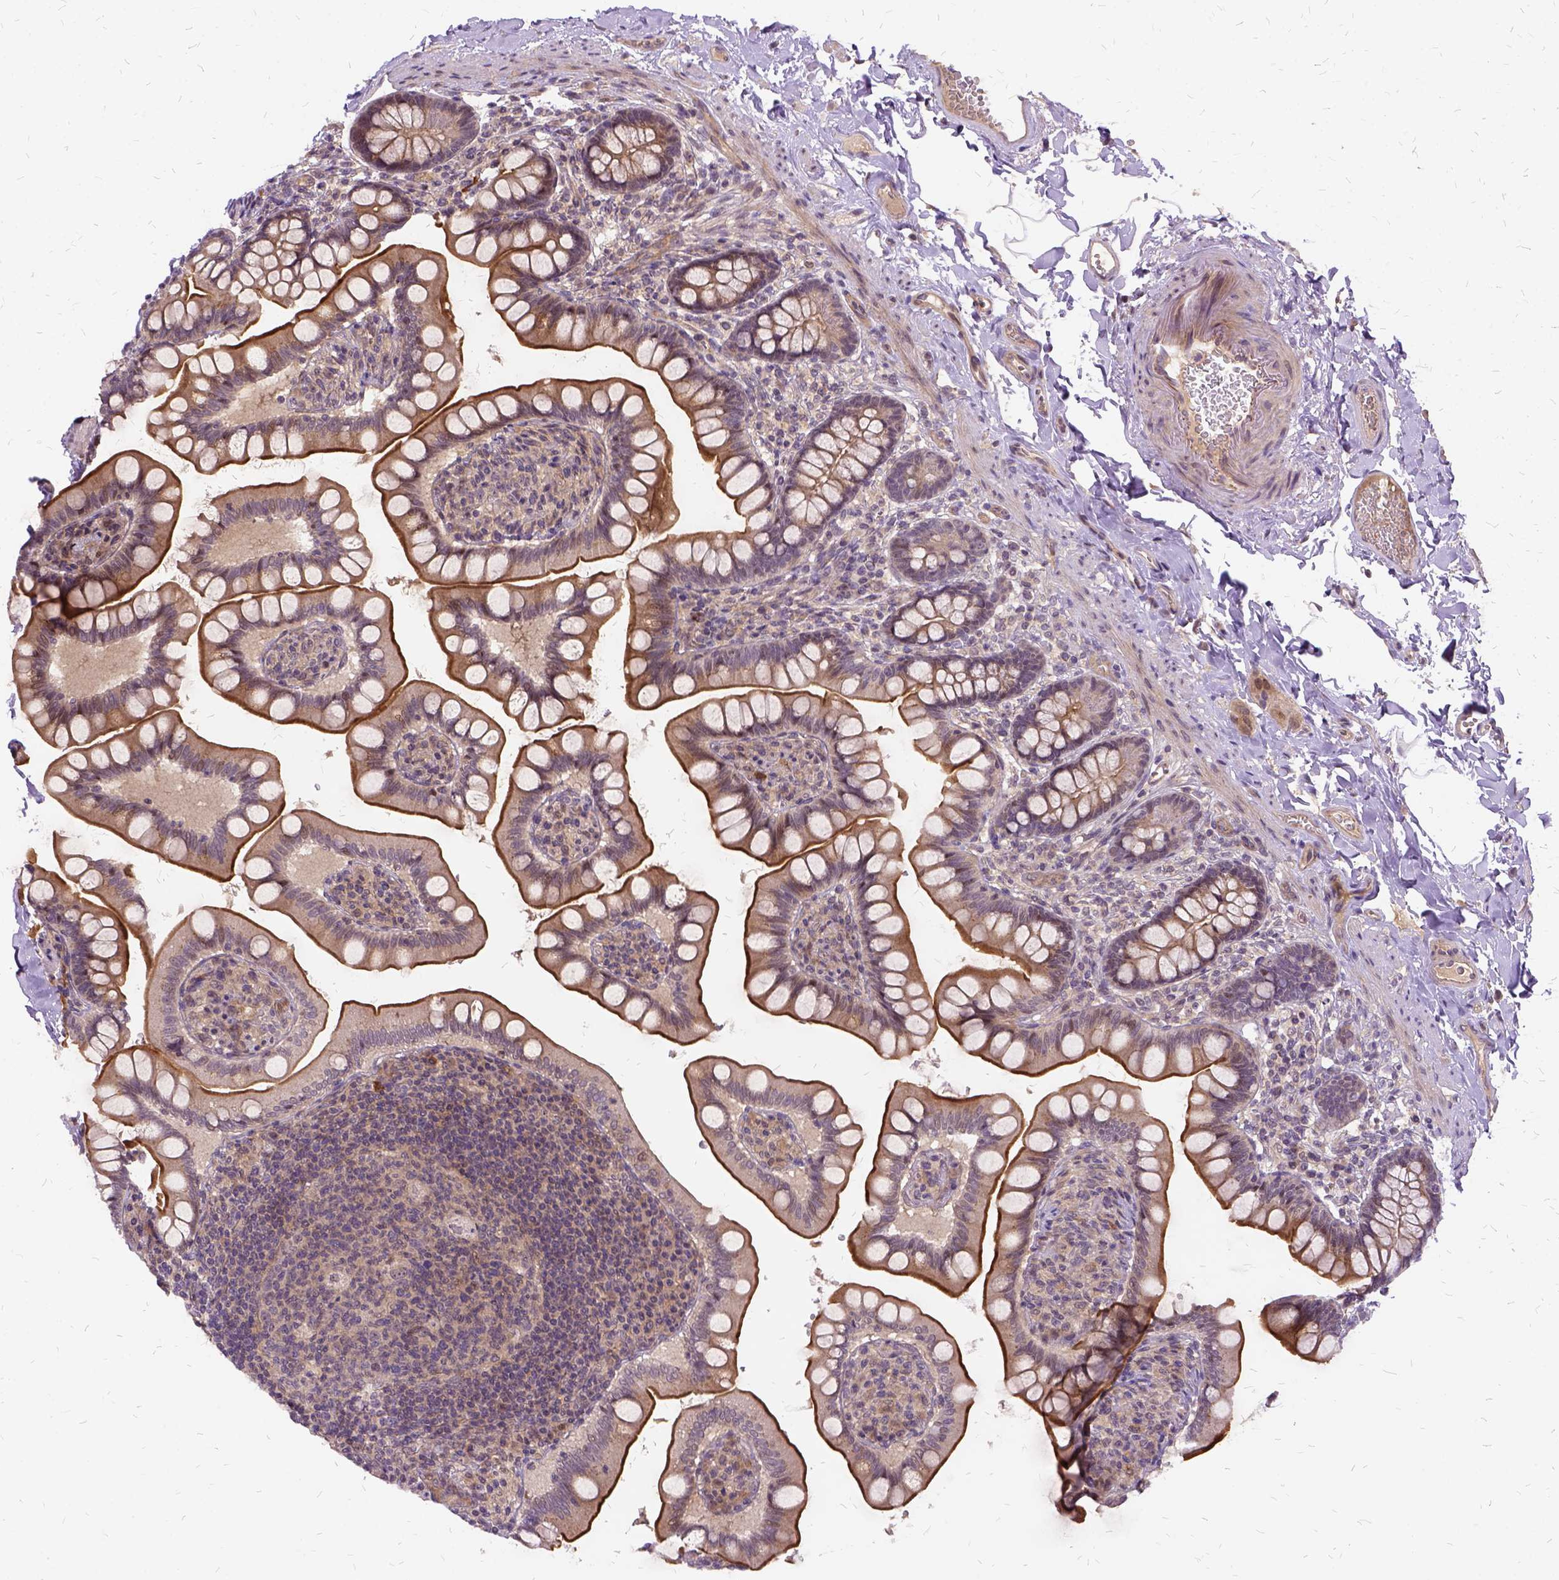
{"staining": {"intensity": "strong", "quantity": "25%-75%", "location": "cytoplasmic/membranous"}, "tissue": "small intestine", "cell_type": "Glandular cells", "image_type": "normal", "snomed": [{"axis": "morphology", "description": "Normal tissue, NOS"}, {"axis": "topography", "description": "Small intestine"}], "caption": "The immunohistochemical stain shows strong cytoplasmic/membranous positivity in glandular cells of benign small intestine.", "gene": "ILRUN", "patient": {"sex": "female", "age": 56}}